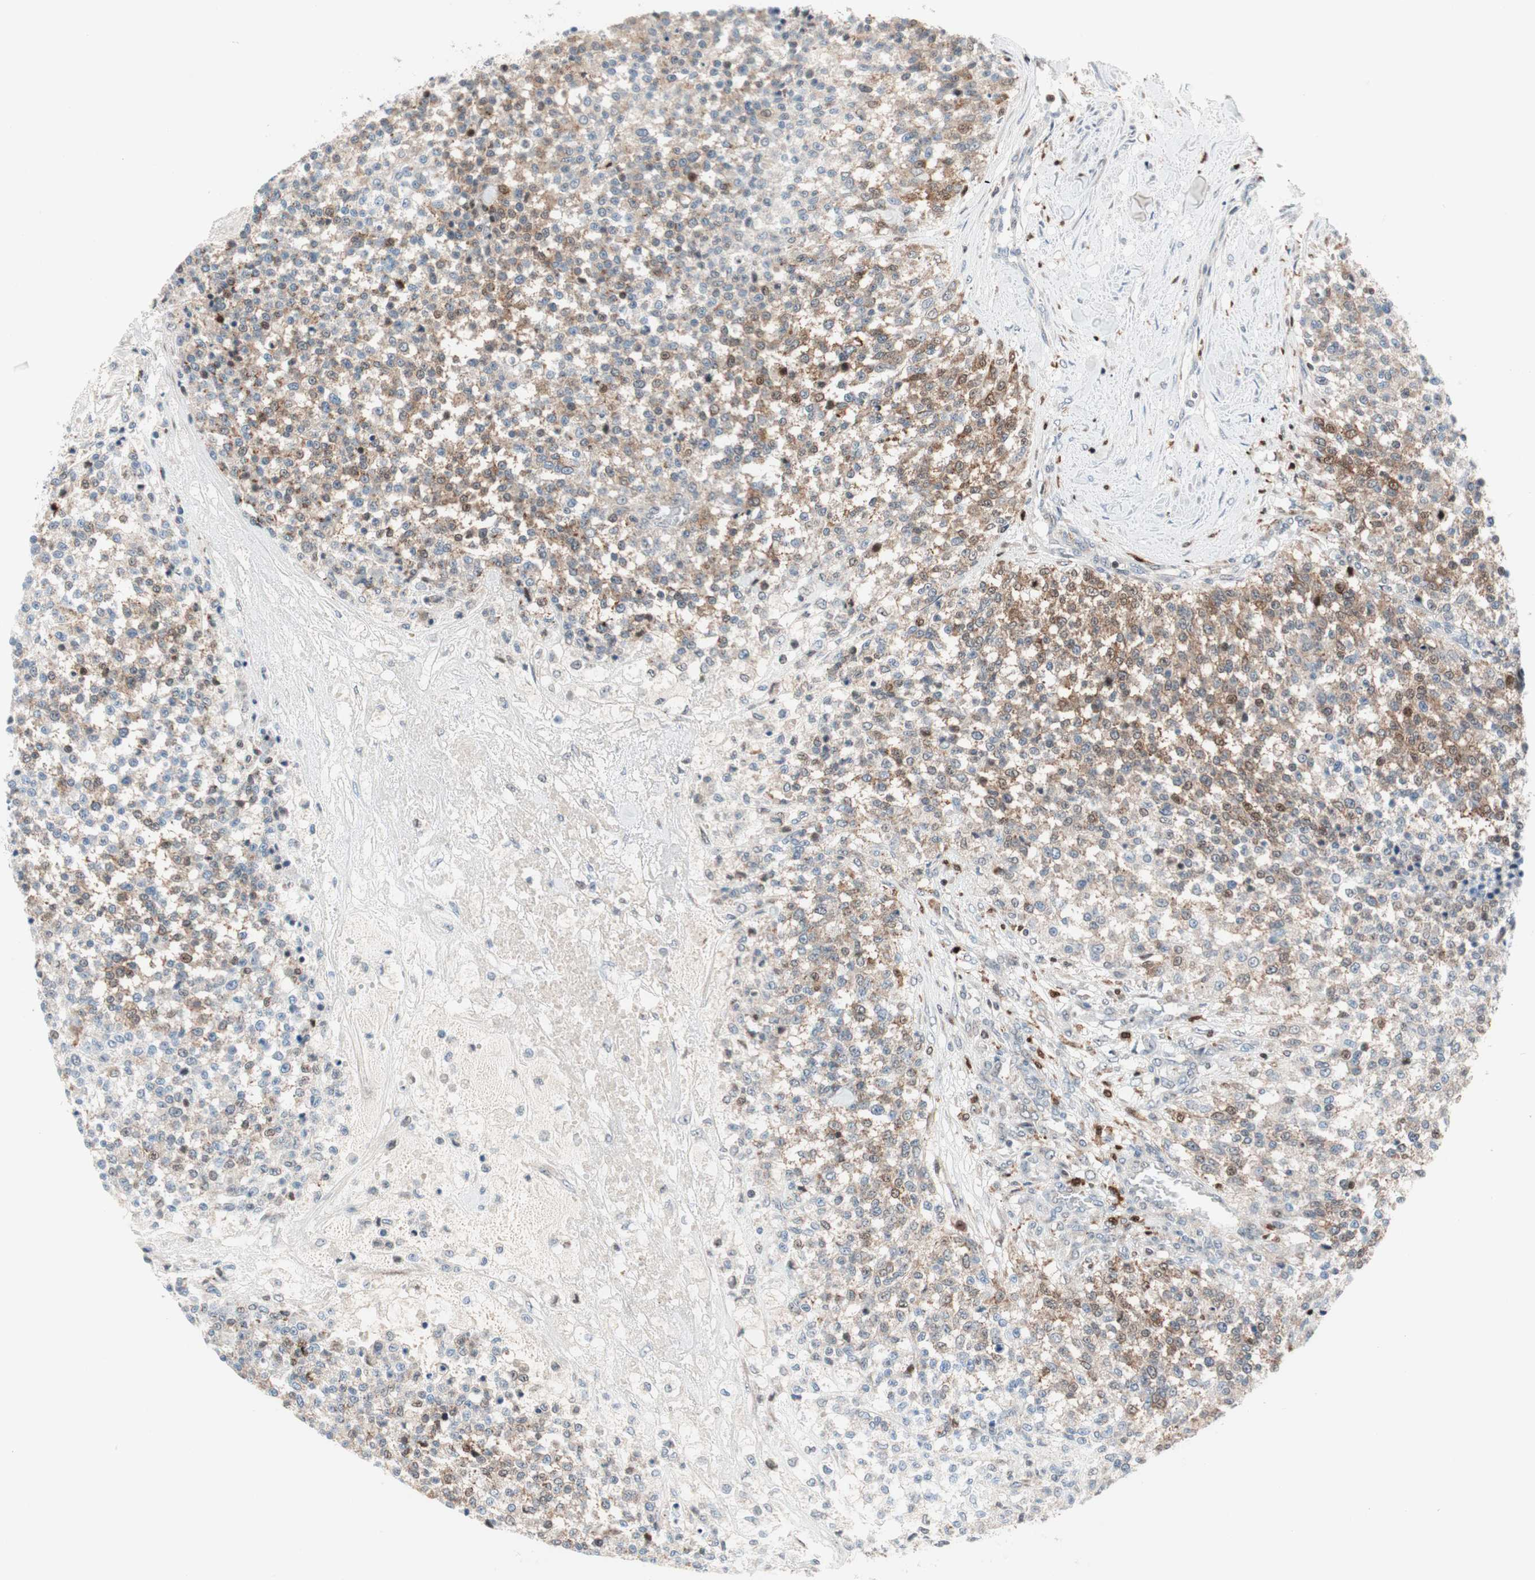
{"staining": {"intensity": "moderate", "quantity": "25%-75%", "location": "cytoplasmic/membranous,nuclear"}, "tissue": "testis cancer", "cell_type": "Tumor cells", "image_type": "cancer", "snomed": [{"axis": "morphology", "description": "Seminoma, NOS"}, {"axis": "topography", "description": "Testis"}], "caption": "Immunohistochemistry (IHC) (DAB (3,3'-diaminobenzidine)) staining of testis cancer (seminoma) displays moderate cytoplasmic/membranous and nuclear protein expression in about 25%-75% of tumor cells.", "gene": "RGS10", "patient": {"sex": "male", "age": 59}}